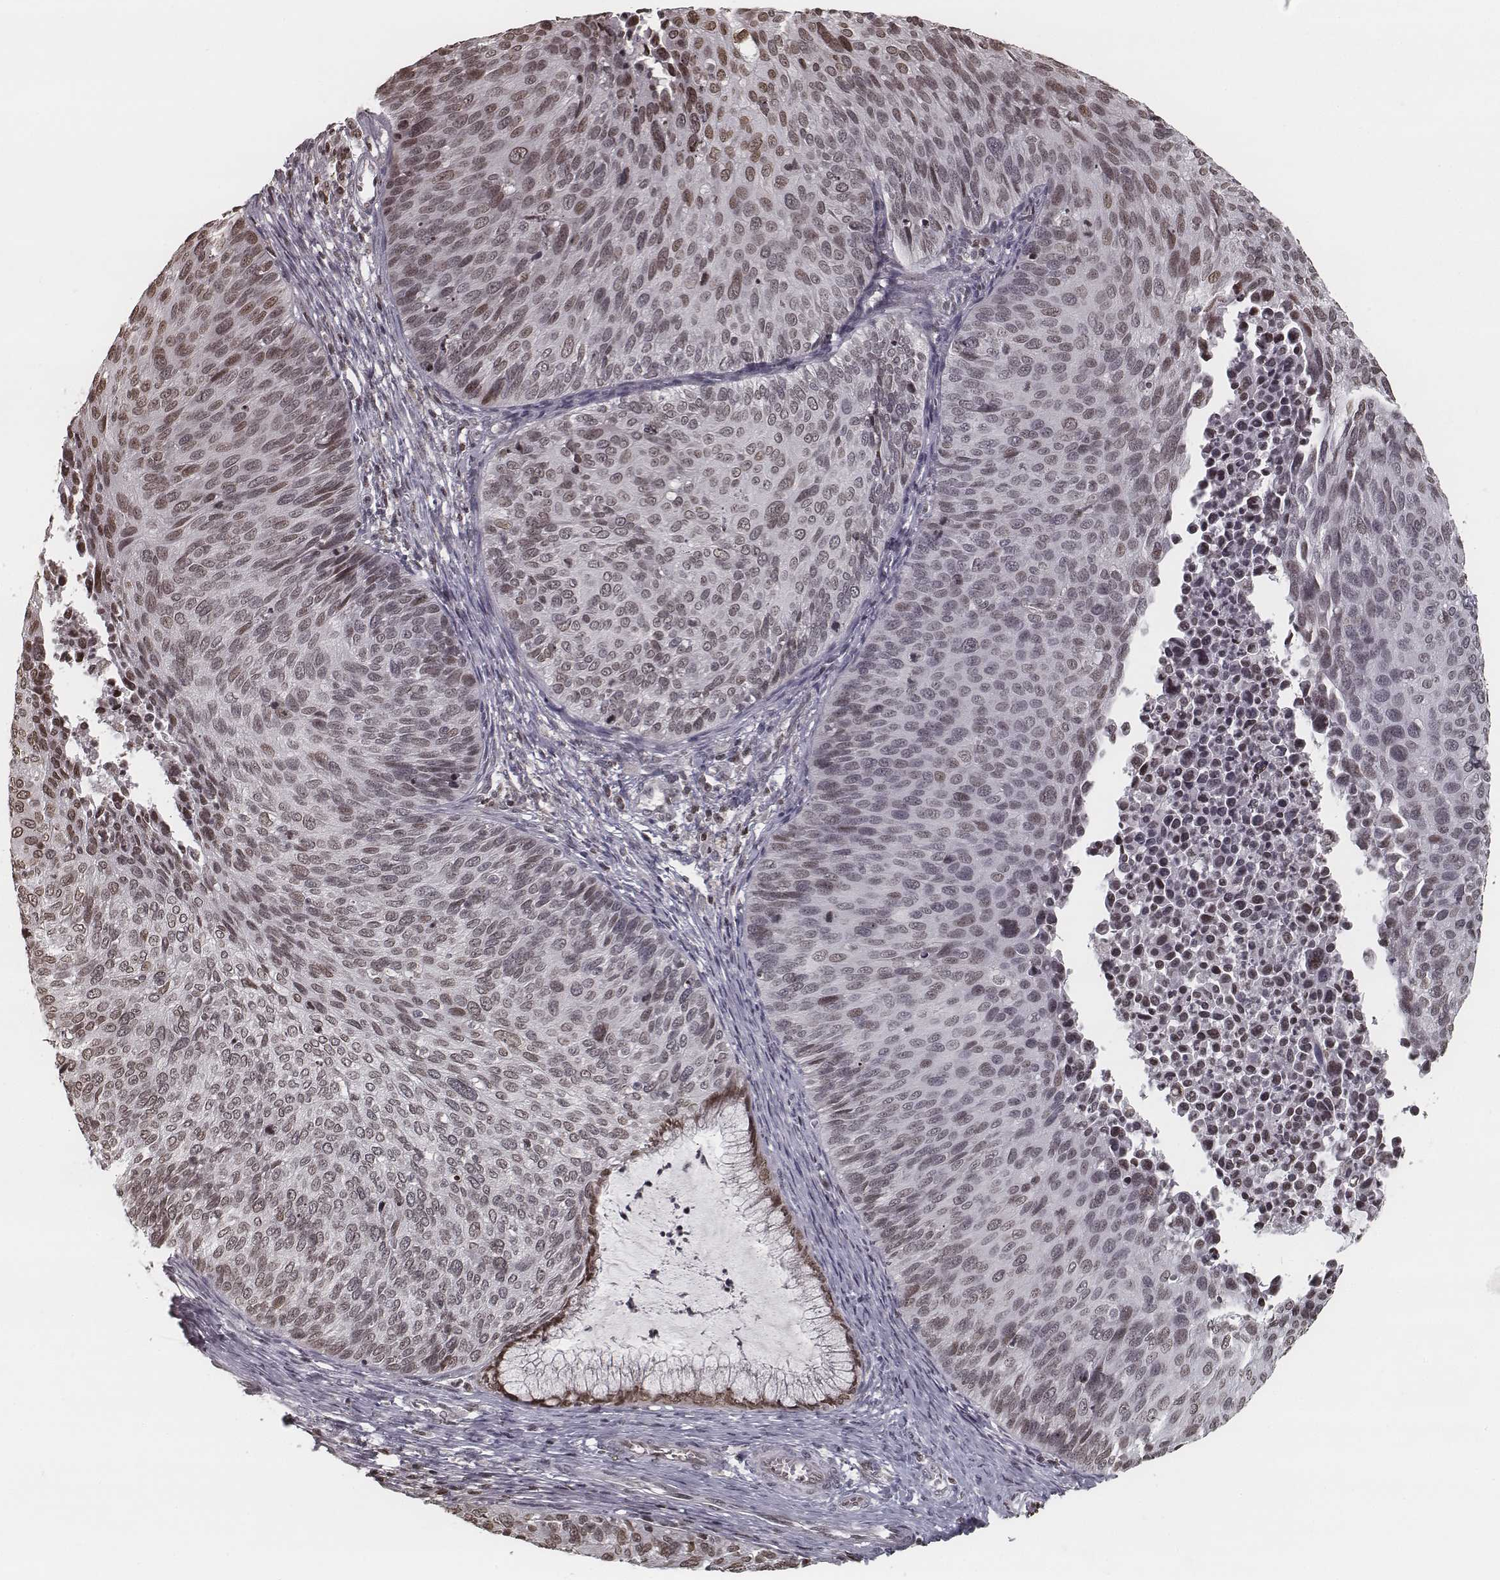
{"staining": {"intensity": "moderate", "quantity": "<25%", "location": "nuclear"}, "tissue": "cervical cancer", "cell_type": "Tumor cells", "image_type": "cancer", "snomed": [{"axis": "morphology", "description": "Squamous cell carcinoma, NOS"}, {"axis": "topography", "description": "Cervix"}], "caption": "Immunohistochemical staining of cervical cancer (squamous cell carcinoma) demonstrates low levels of moderate nuclear expression in about <25% of tumor cells. (DAB (3,3'-diaminobenzidine) = brown stain, brightfield microscopy at high magnification).", "gene": "HMGA2", "patient": {"sex": "female", "age": 36}}